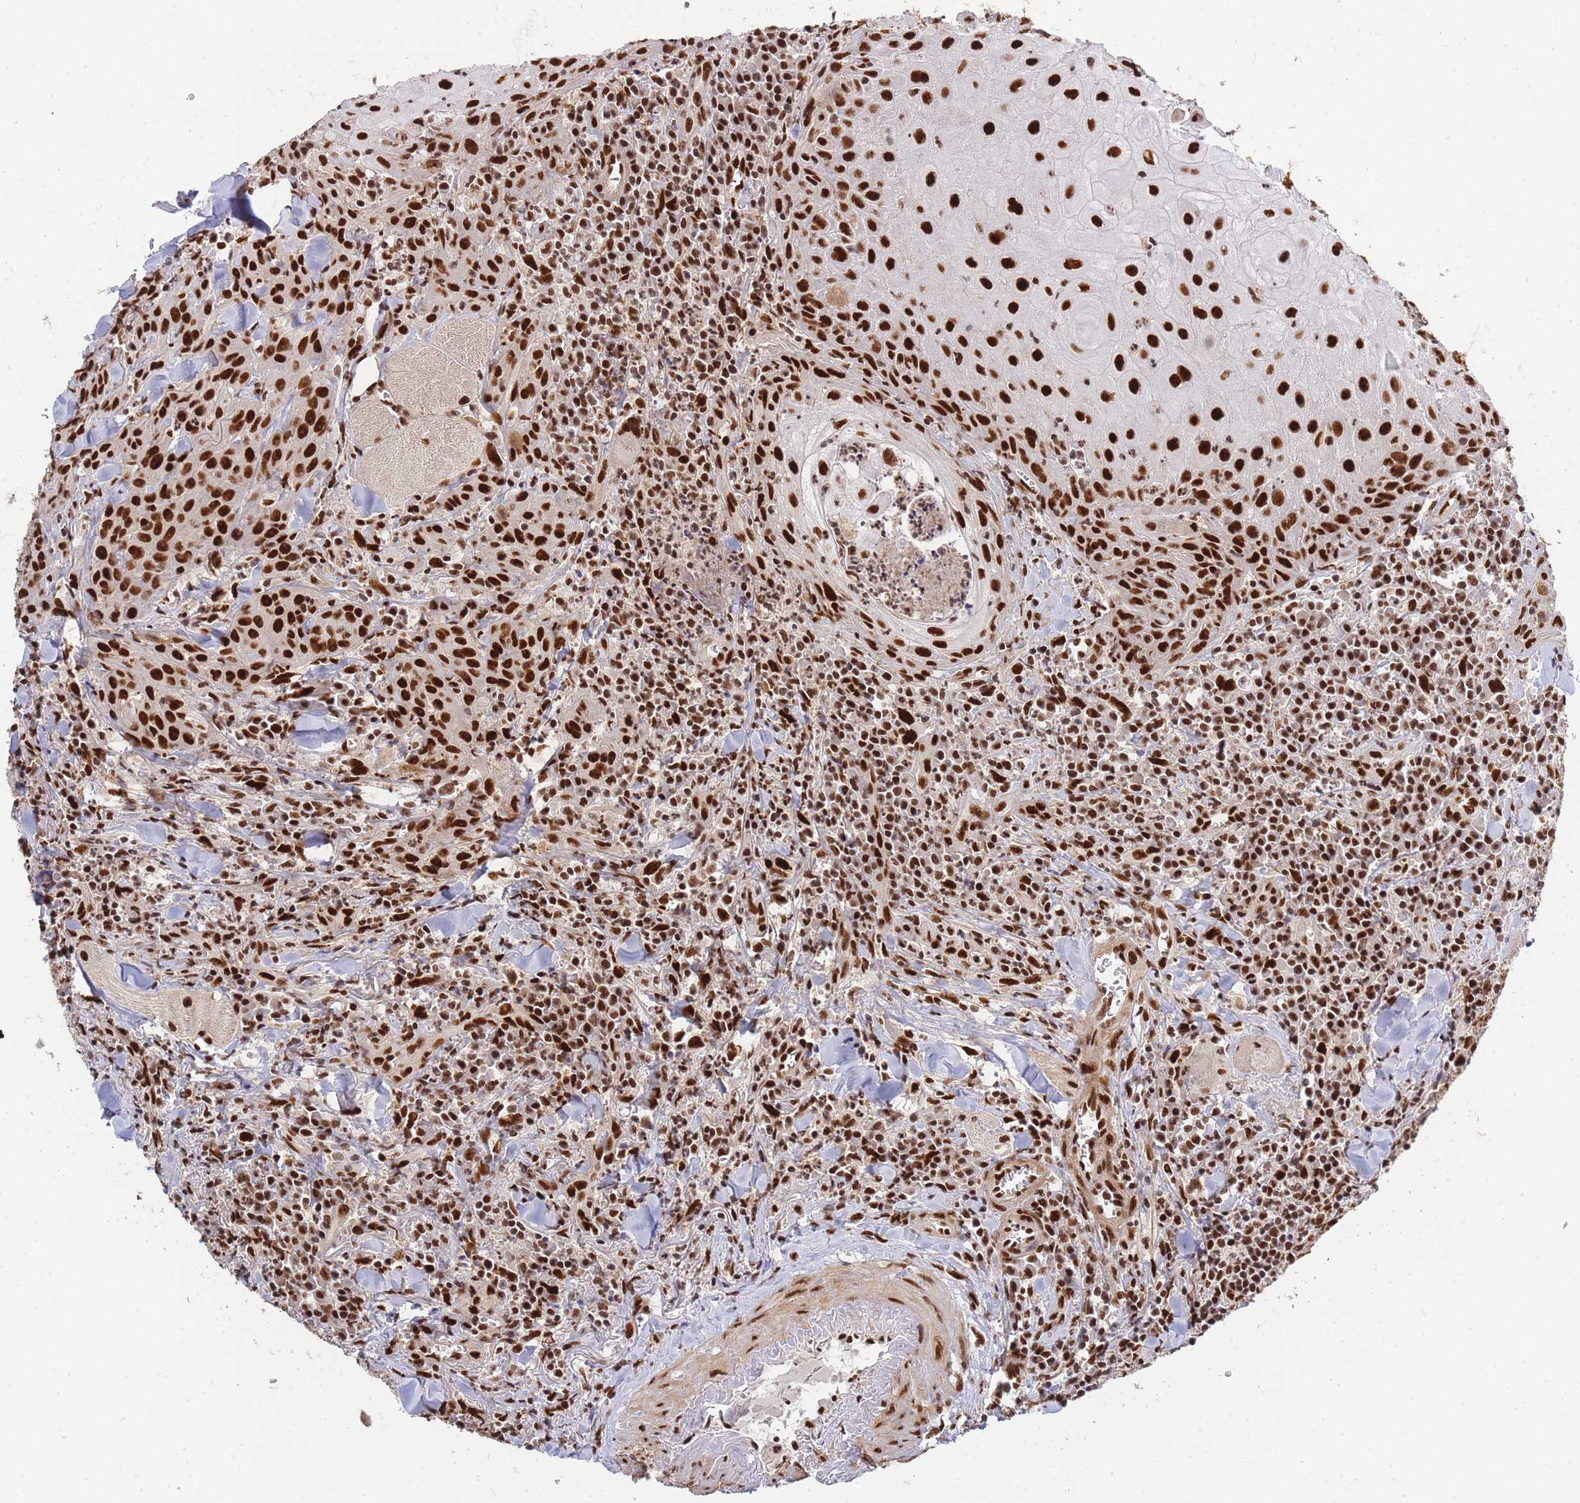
{"staining": {"intensity": "strong", "quantity": ">75%", "location": "nuclear"}, "tissue": "head and neck cancer", "cell_type": "Tumor cells", "image_type": "cancer", "snomed": [{"axis": "morphology", "description": "Normal tissue, NOS"}, {"axis": "morphology", "description": "Squamous cell carcinoma, NOS"}, {"axis": "topography", "description": "Oral tissue"}, {"axis": "topography", "description": "Head-Neck"}], "caption": "Immunohistochemistry of human head and neck cancer reveals high levels of strong nuclear staining in approximately >75% of tumor cells.", "gene": "PRKDC", "patient": {"sex": "female", "age": 70}}